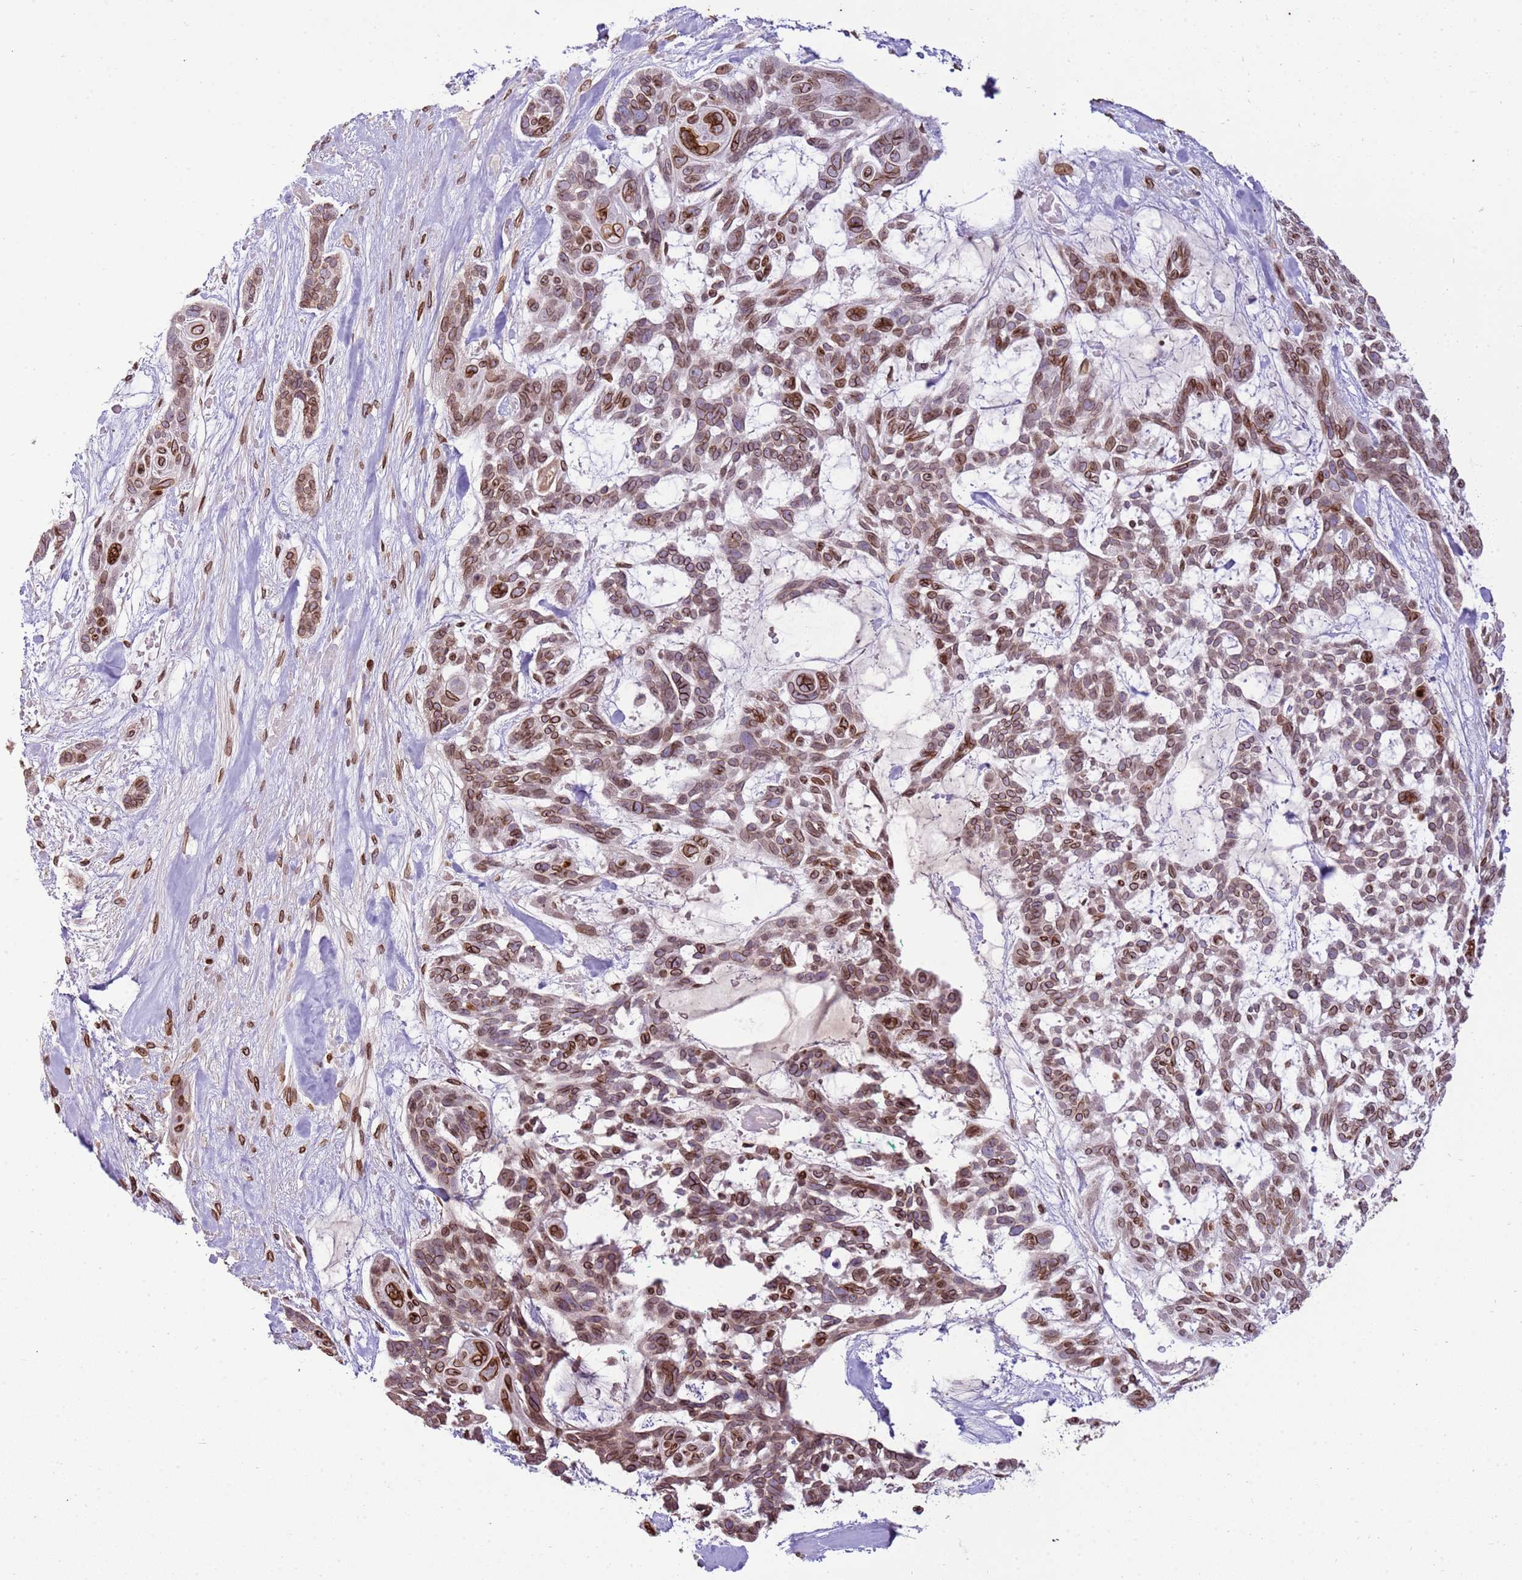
{"staining": {"intensity": "strong", "quantity": ">75%", "location": "cytoplasmic/membranous,nuclear"}, "tissue": "skin cancer", "cell_type": "Tumor cells", "image_type": "cancer", "snomed": [{"axis": "morphology", "description": "Basal cell carcinoma"}, {"axis": "topography", "description": "Skin"}], "caption": "Skin basal cell carcinoma stained with DAB (3,3'-diaminobenzidine) IHC demonstrates high levels of strong cytoplasmic/membranous and nuclear staining in about >75% of tumor cells.", "gene": "TMEM47", "patient": {"sex": "male", "age": 88}}